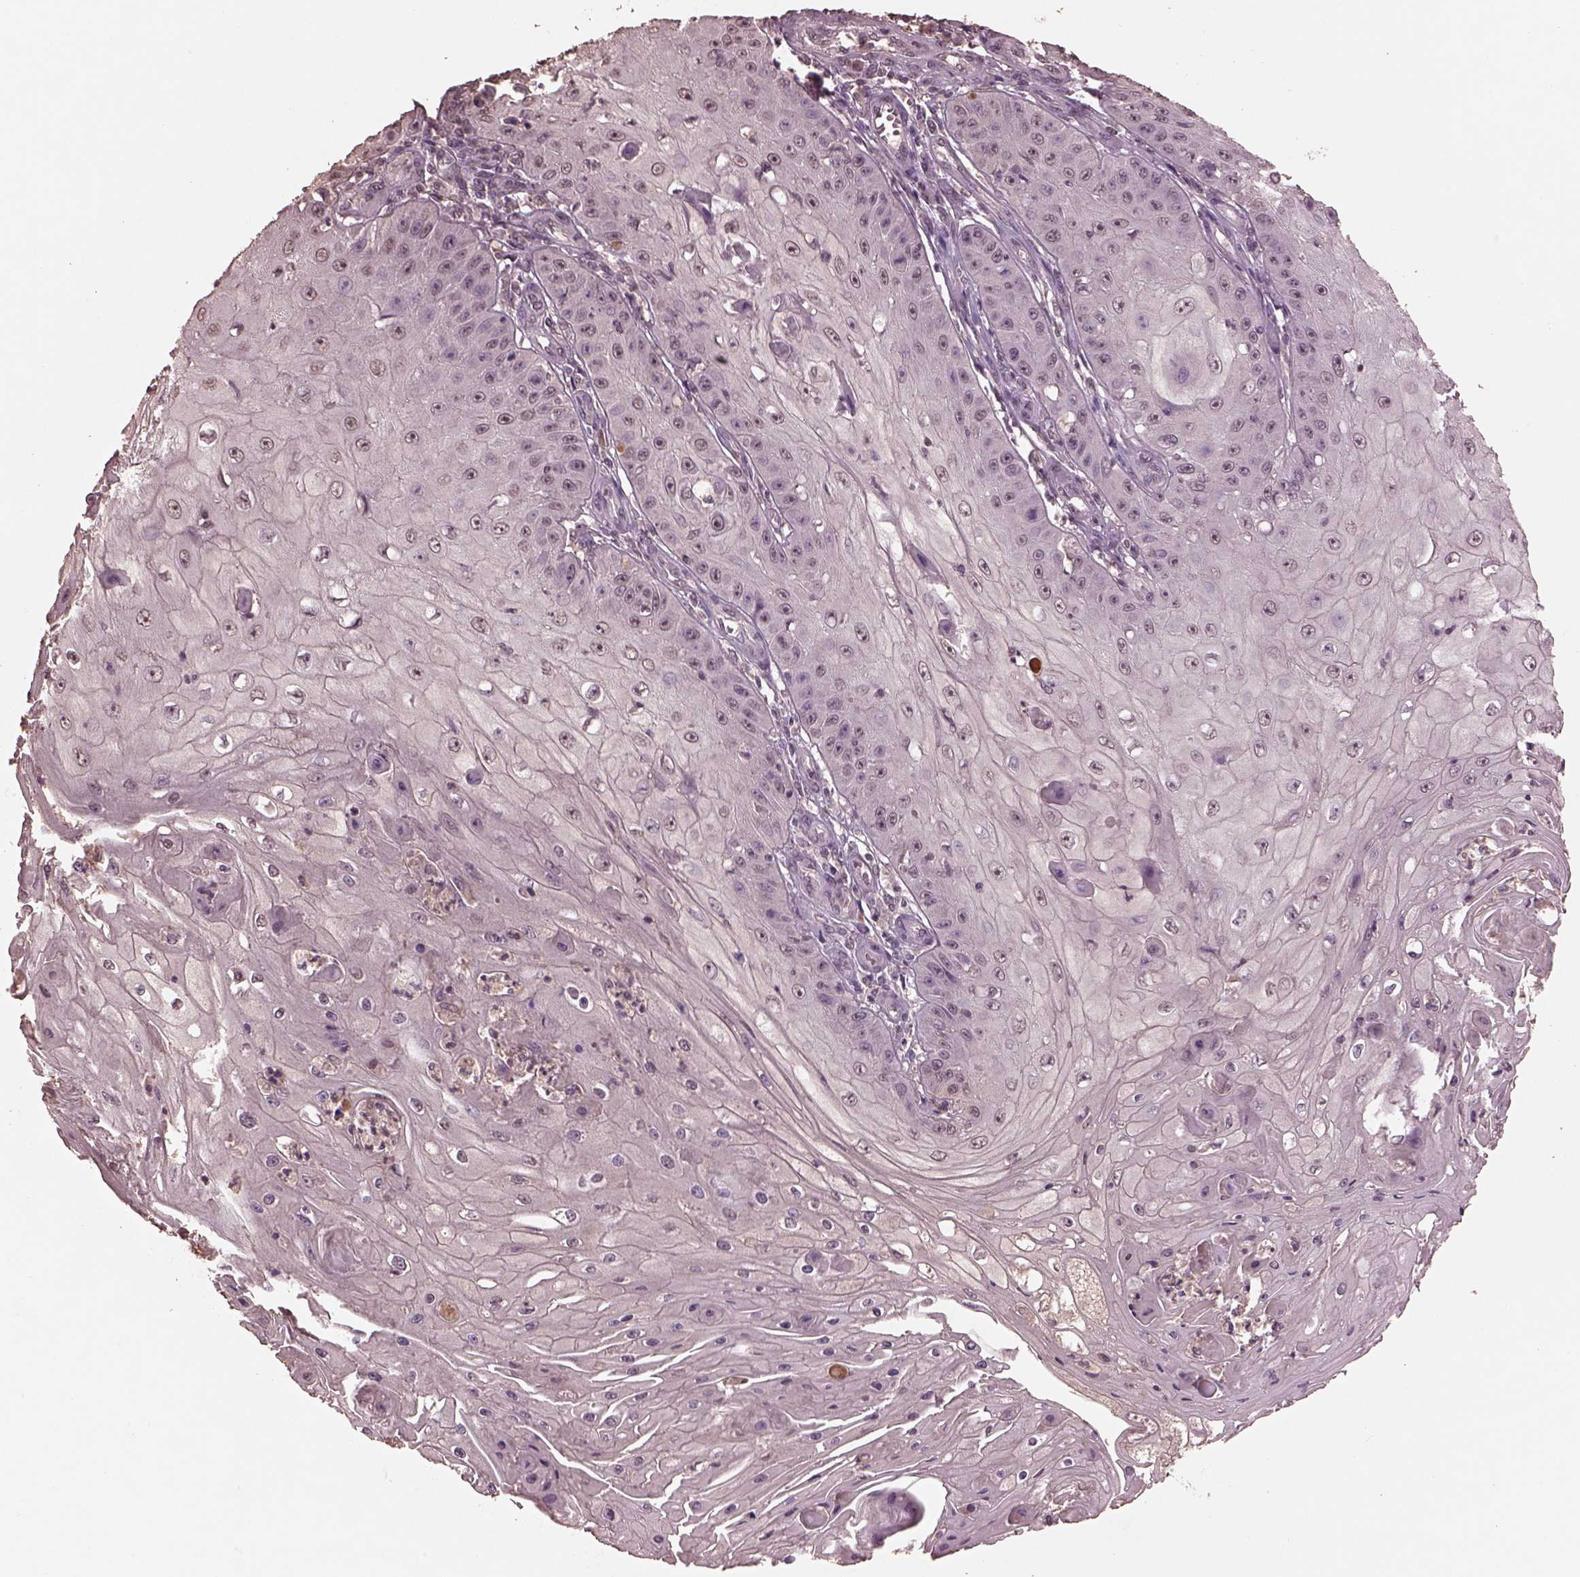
{"staining": {"intensity": "negative", "quantity": "none", "location": "none"}, "tissue": "skin cancer", "cell_type": "Tumor cells", "image_type": "cancer", "snomed": [{"axis": "morphology", "description": "Squamous cell carcinoma, NOS"}, {"axis": "topography", "description": "Skin"}], "caption": "High magnification brightfield microscopy of skin cancer (squamous cell carcinoma) stained with DAB (3,3'-diaminobenzidine) (brown) and counterstained with hematoxylin (blue): tumor cells show no significant staining.", "gene": "CPT1C", "patient": {"sex": "male", "age": 70}}